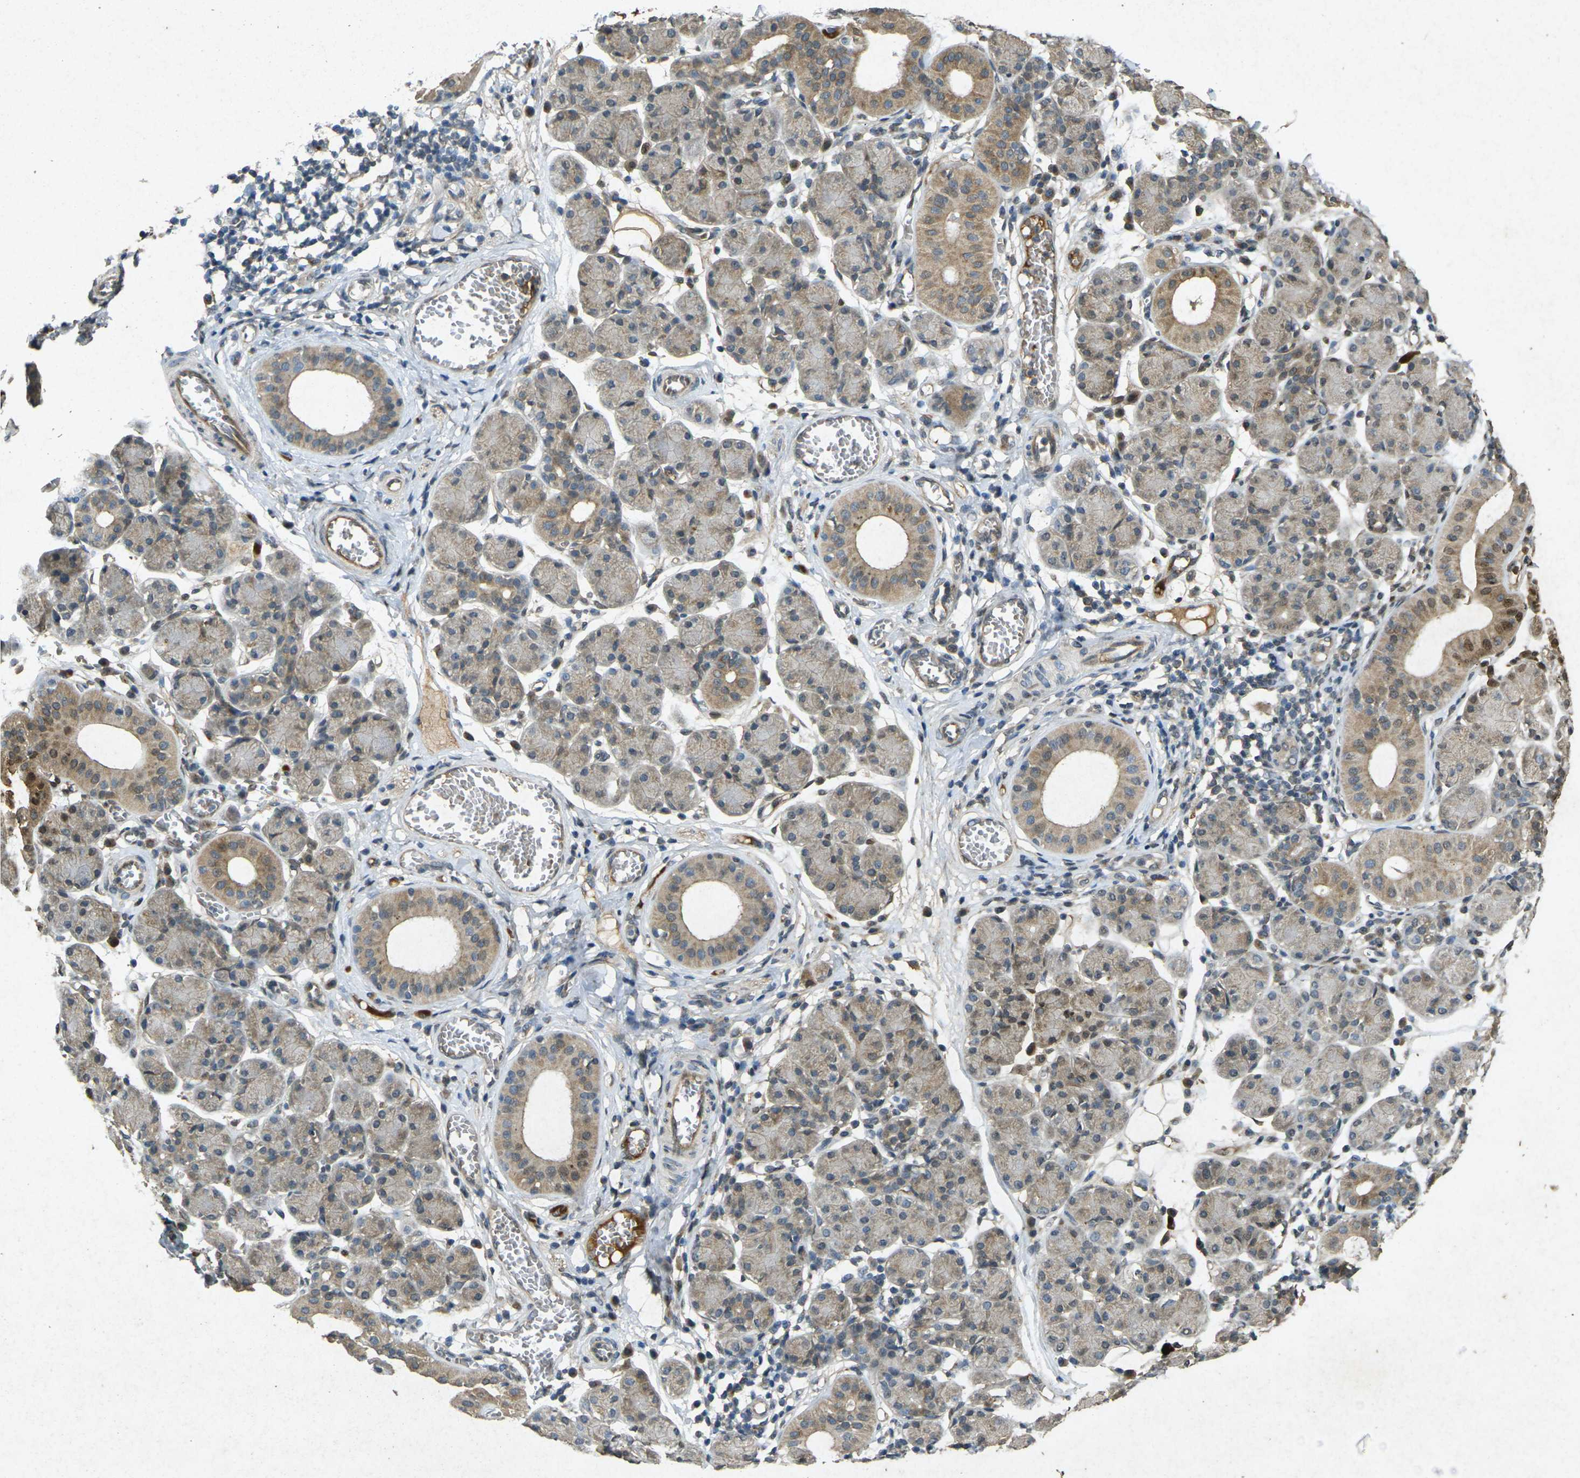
{"staining": {"intensity": "weak", "quantity": "25%-75%", "location": "cytoplasmic/membranous"}, "tissue": "salivary gland", "cell_type": "Glandular cells", "image_type": "normal", "snomed": [{"axis": "morphology", "description": "Normal tissue, NOS"}, {"axis": "morphology", "description": "Inflammation, NOS"}, {"axis": "topography", "description": "Lymph node"}, {"axis": "topography", "description": "Salivary gland"}], "caption": "A micrograph of human salivary gland stained for a protein demonstrates weak cytoplasmic/membranous brown staining in glandular cells.", "gene": "RGMA", "patient": {"sex": "male", "age": 3}}